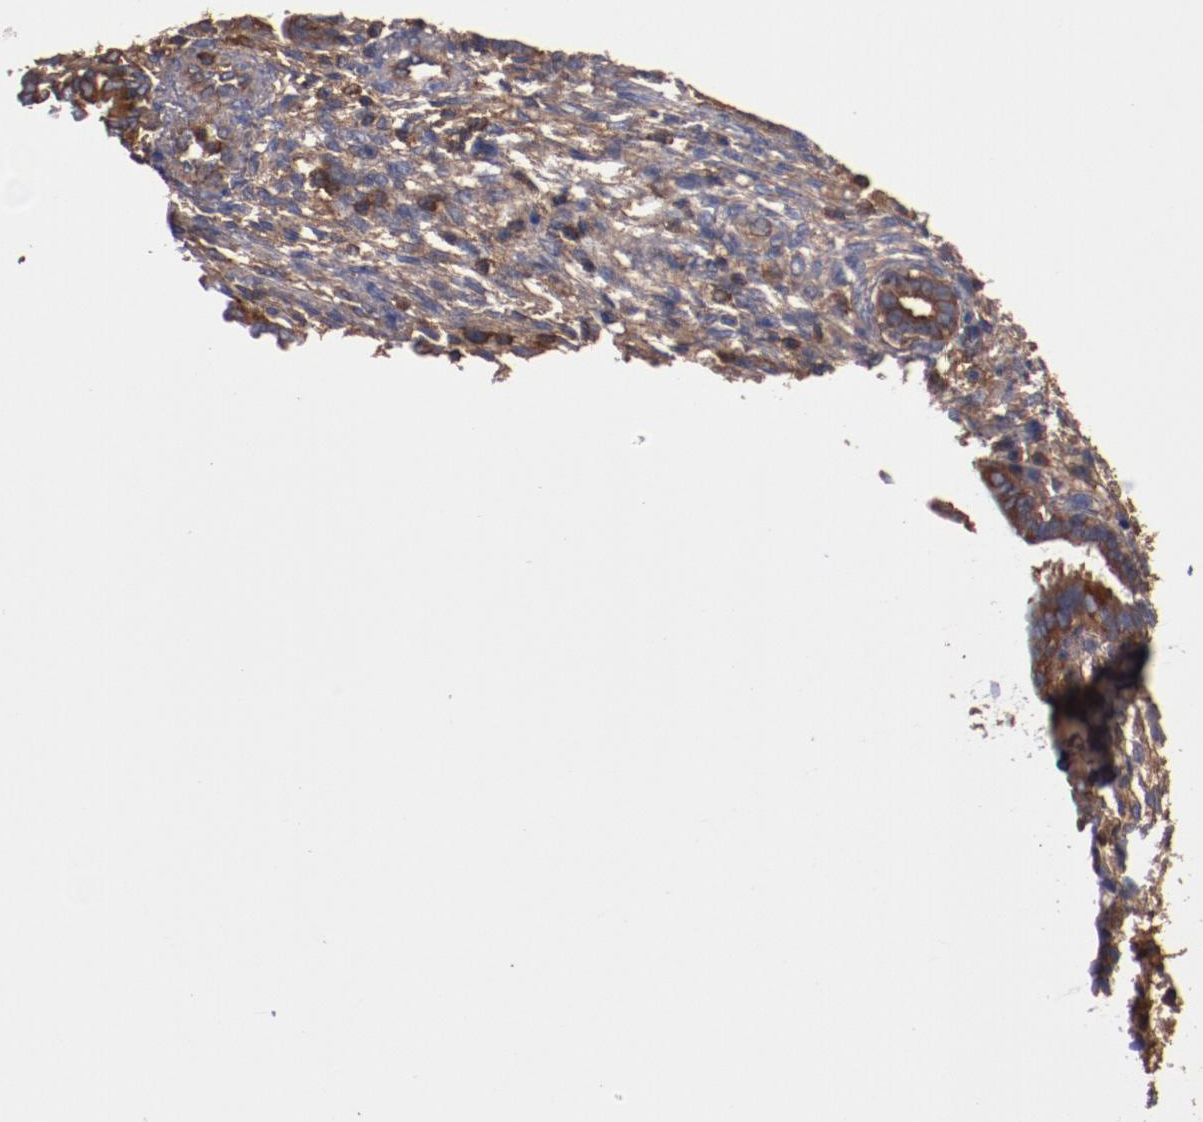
{"staining": {"intensity": "moderate", "quantity": ">75%", "location": "cytoplasmic/membranous"}, "tissue": "endometrium", "cell_type": "Cells in endometrial stroma", "image_type": "normal", "snomed": [{"axis": "morphology", "description": "Normal tissue, NOS"}, {"axis": "topography", "description": "Endometrium"}], "caption": "Protein analysis of normal endometrium displays moderate cytoplasmic/membranous expression in approximately >75% of cells in endometrial stroma.", "gene": "TMOD3", "patient": {"sex": "female", "age": 72}}